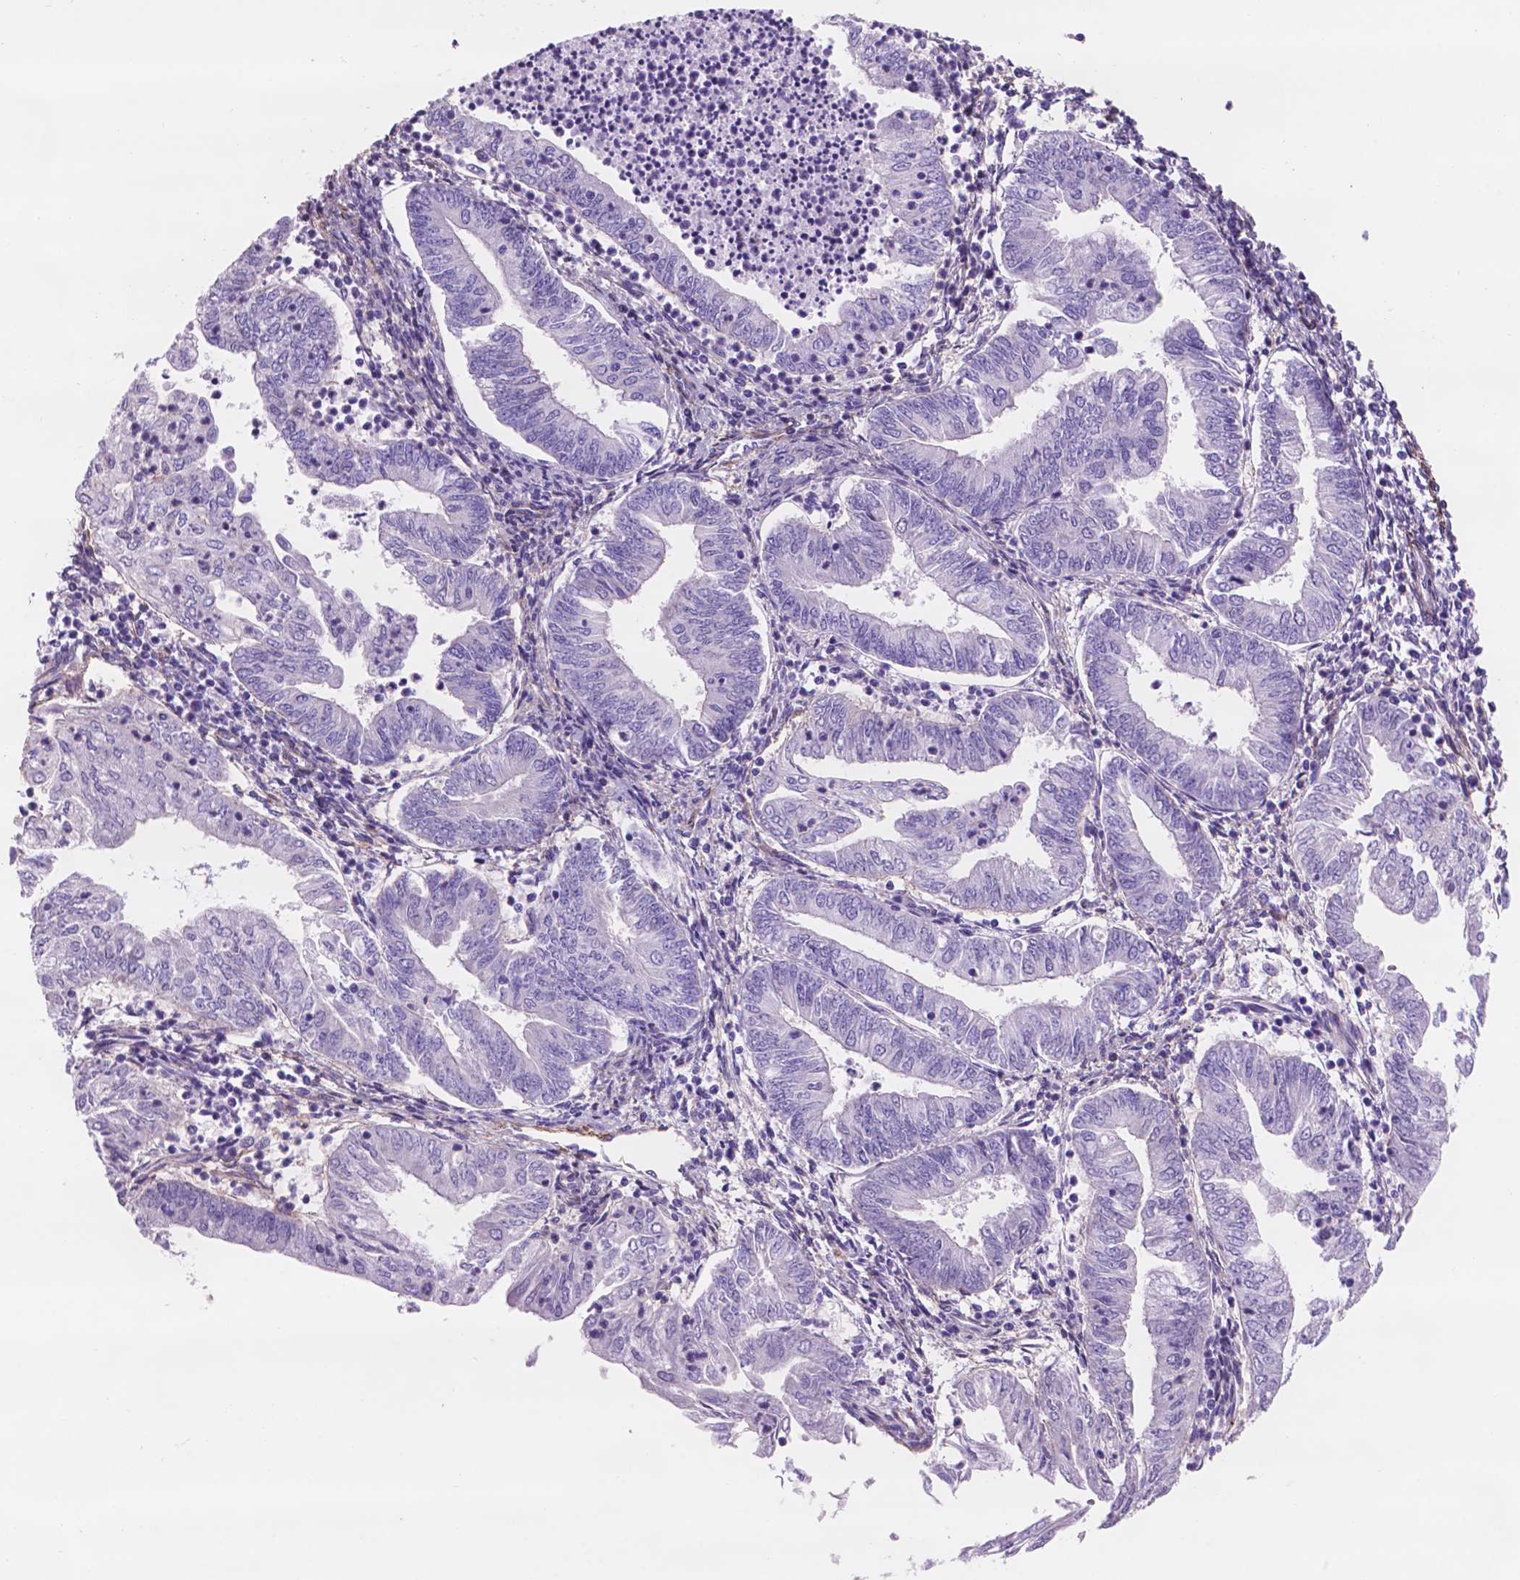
{"staining": {"intensity": "negative", "quantity": "none", "location": "none"}, "tissue": "endometrial cancer", "cell_type": "Tumor cells", "image_type": "cancer", "snomed": [{"axis": "morphology", "description": "Adenocarcinoma, NOS"}, {"axis": "topography", "description": "Endometrium"}], "caption": "Immunohistochemistry of human endometrial cancer exhibits no staining in tumor cells.", "gene": "TOR2A", "patient": {"sex": "female", "age": 55}}